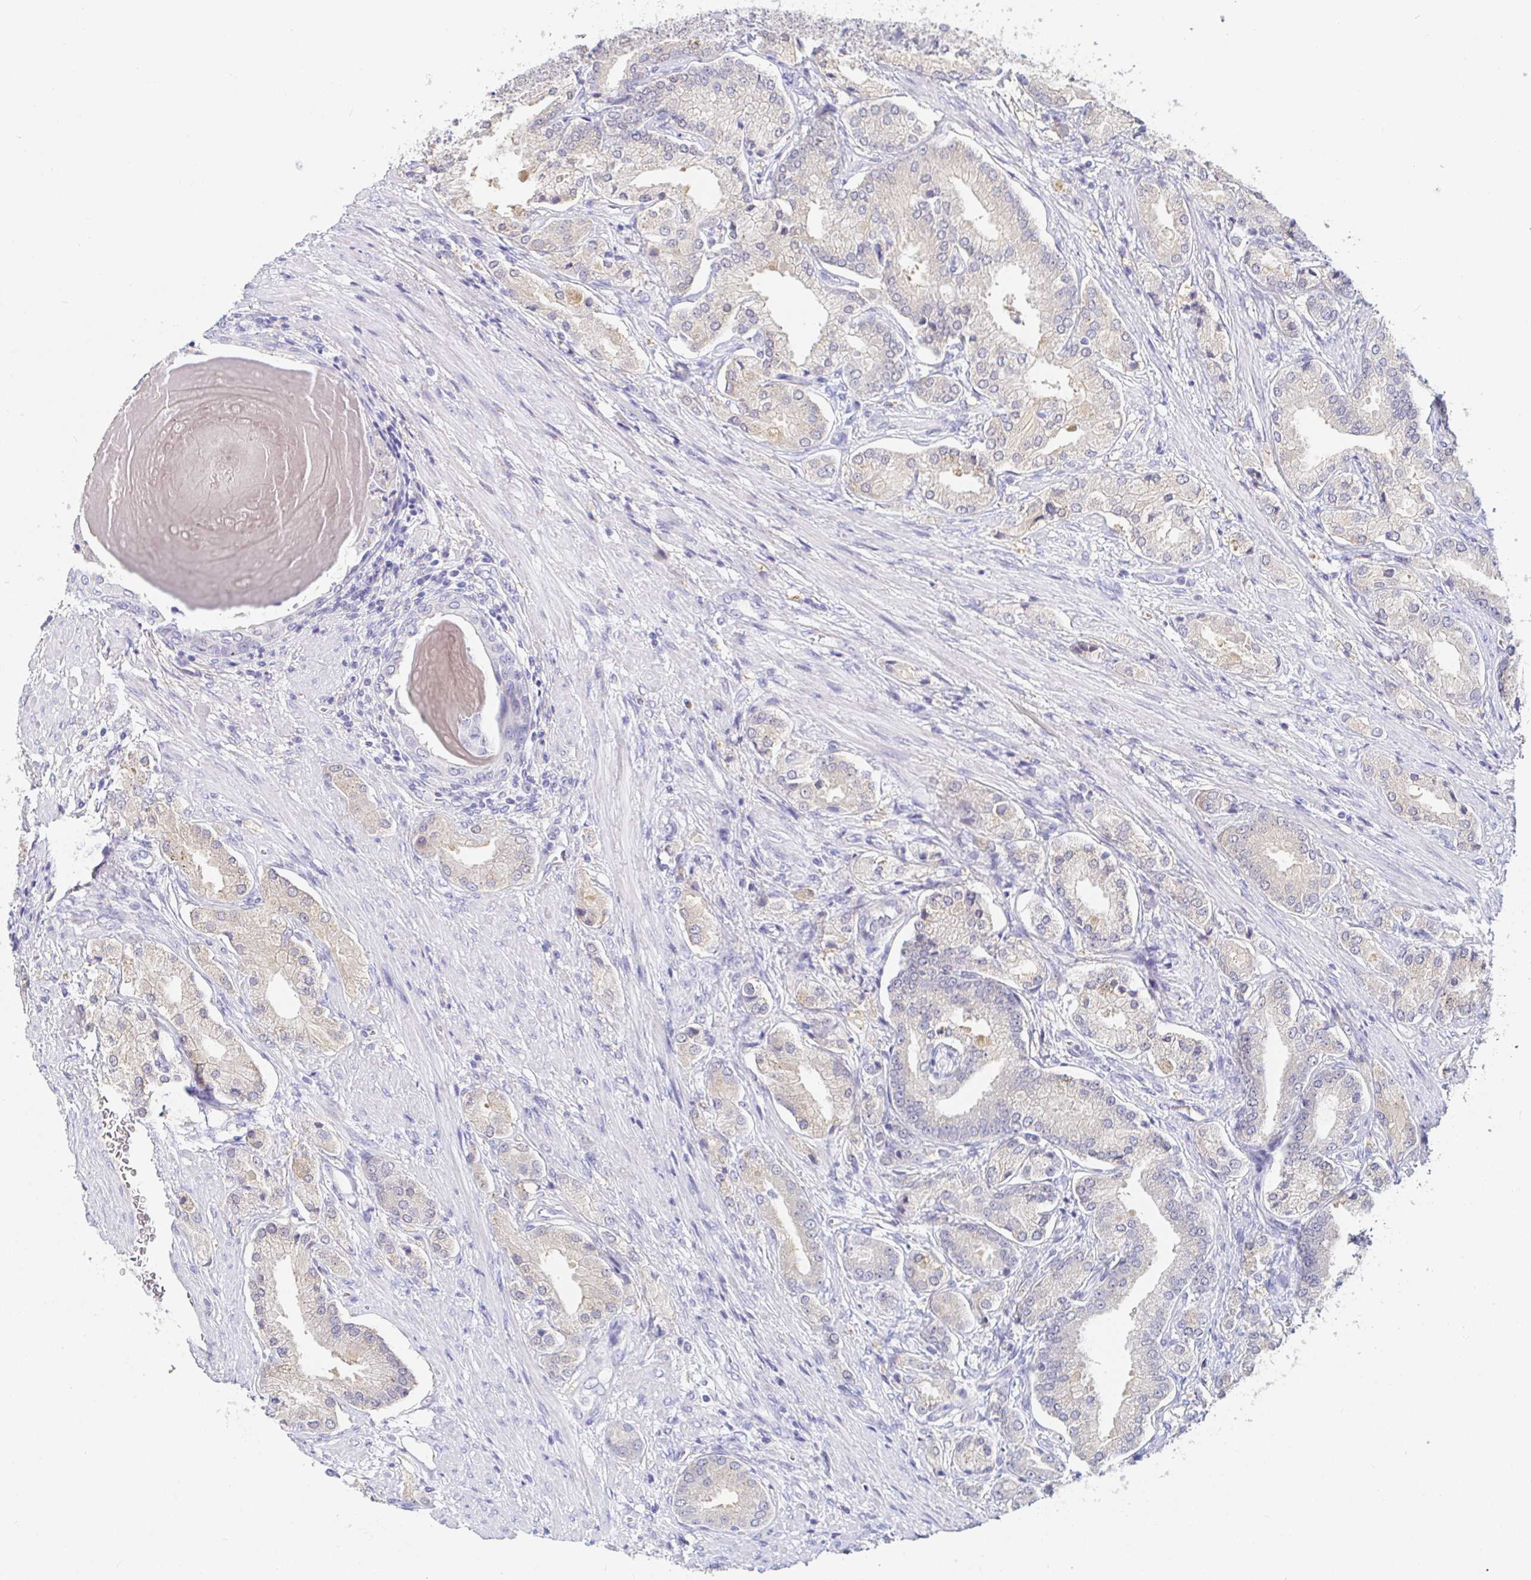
{"staining": {"intensity": "weak", "quantity": "<25%", "location": "cytoplasmic/membranous"}, "tissue": "prostate cancer", "cell_type": "Tumor cells", "image_type": "cancer", "snomed": [{"axis": "morphology", "description": "Adenocarcinoma, High grade"}, {"axis": "topography", "description": "Prostate and seminal vesicle, NOS"}], "caption": "IHC micrograph of neoplastic tissue: prostate high-grade adenocarcinoma stained with DAB shows no significant protein staining in tumor cells.", "gene": "PDE6B", "patient": {"sex": "male", "age": 61}}